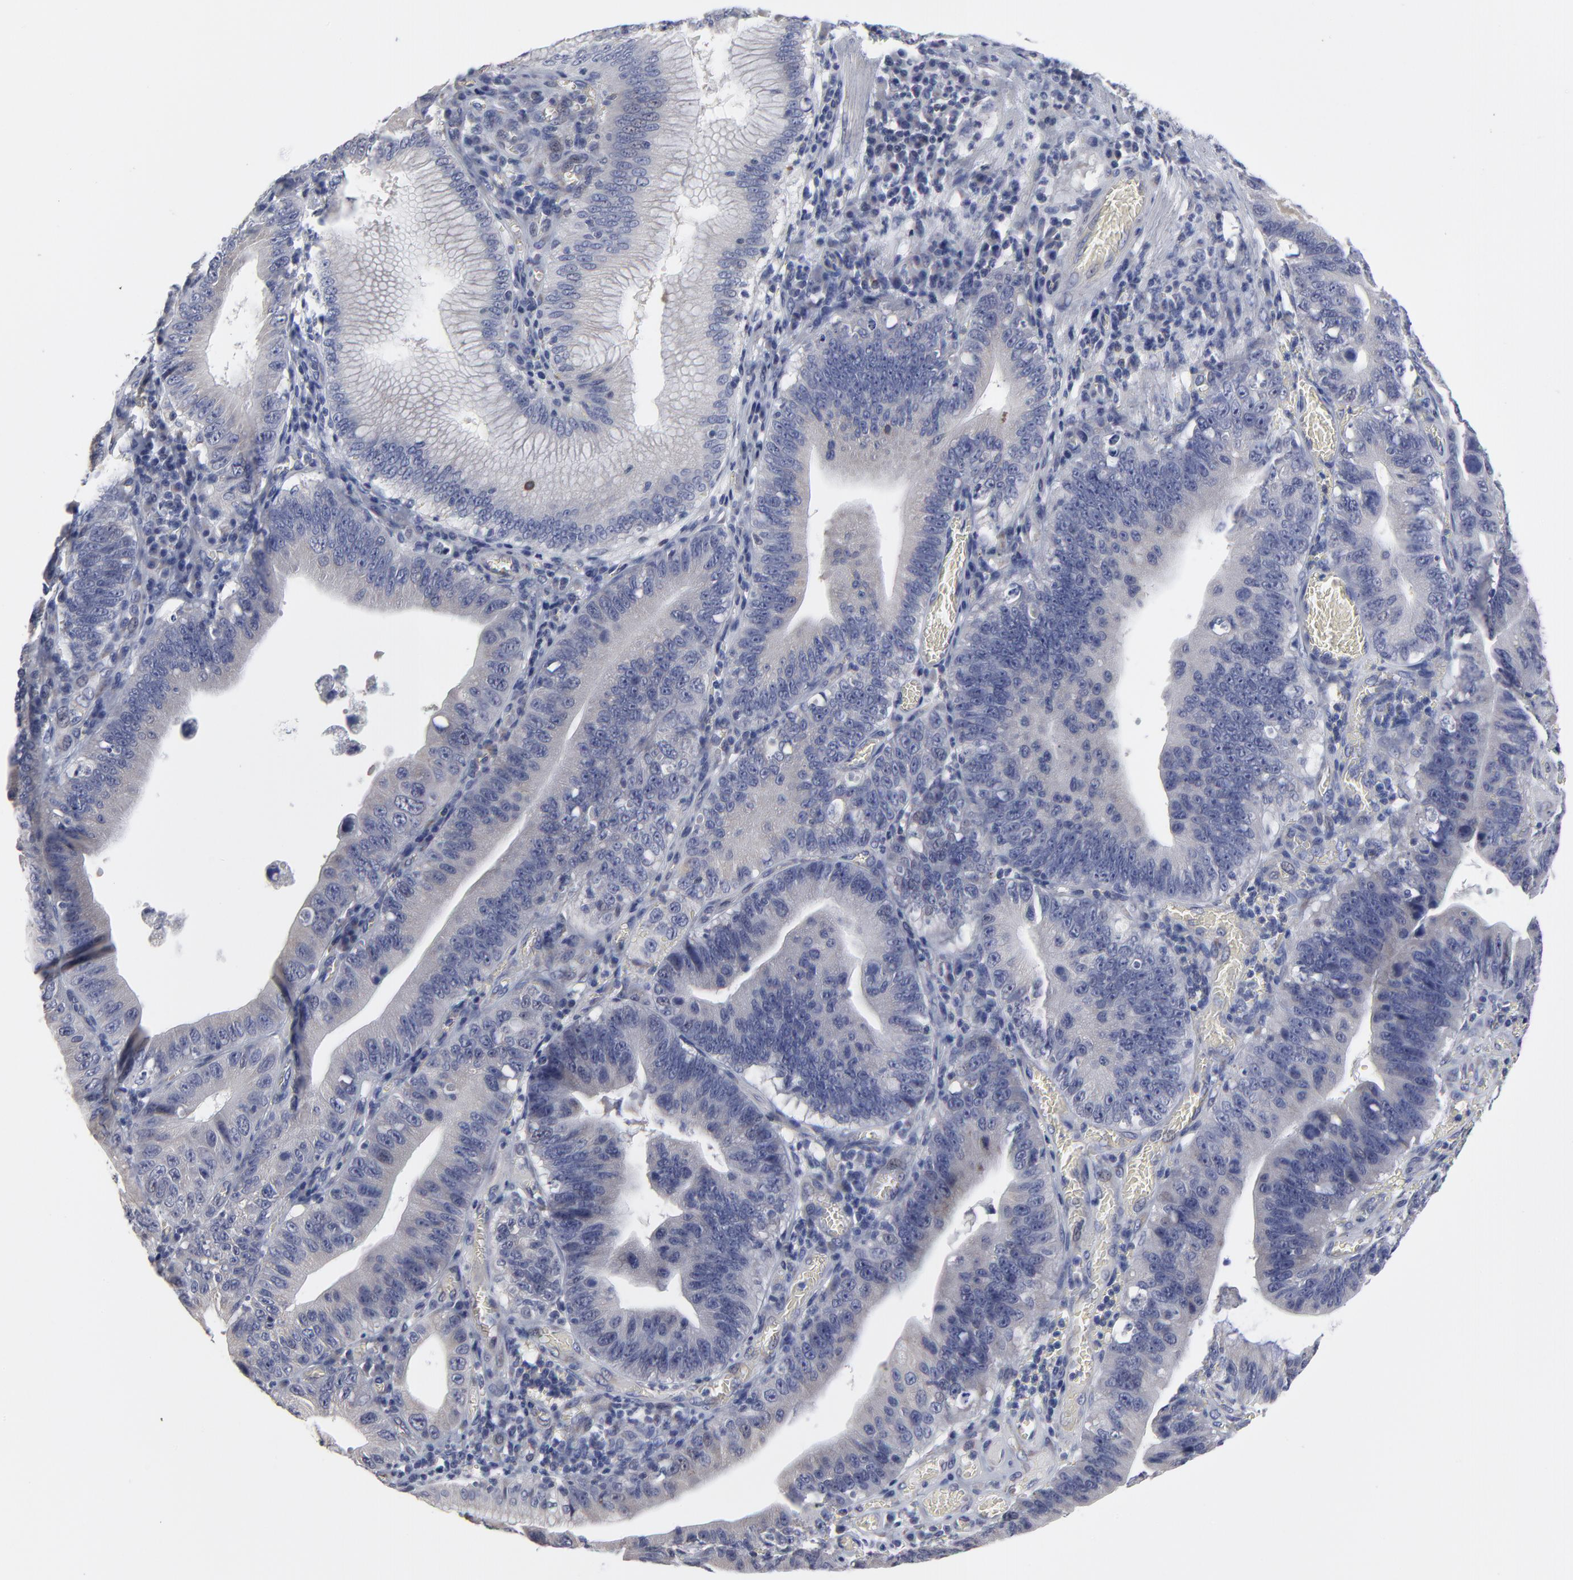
{"staining": {"intensity": "negative", "quantity": "none", "location": "none"}, "tissue": "stomach cancer", "cell_type": "Tumor cells", "image_type": "cancer", "snomed": [{"axis": "morphology", "description": "Adenocarcinoma, NOS"}, {"axis": "topography", "description": "Stomach"}, {"axis": "topography", "description": "Gastric cardia"}], "caption": "This image is of stomach cancer stained with IHC to label a protein in brown with the nuclei are counter-stained blue. There is no positivity in tumor cells. (DAB IHC, high magnification).", "gene": "MAGEA10", "patient": {"sex": "male", "age": 59}}